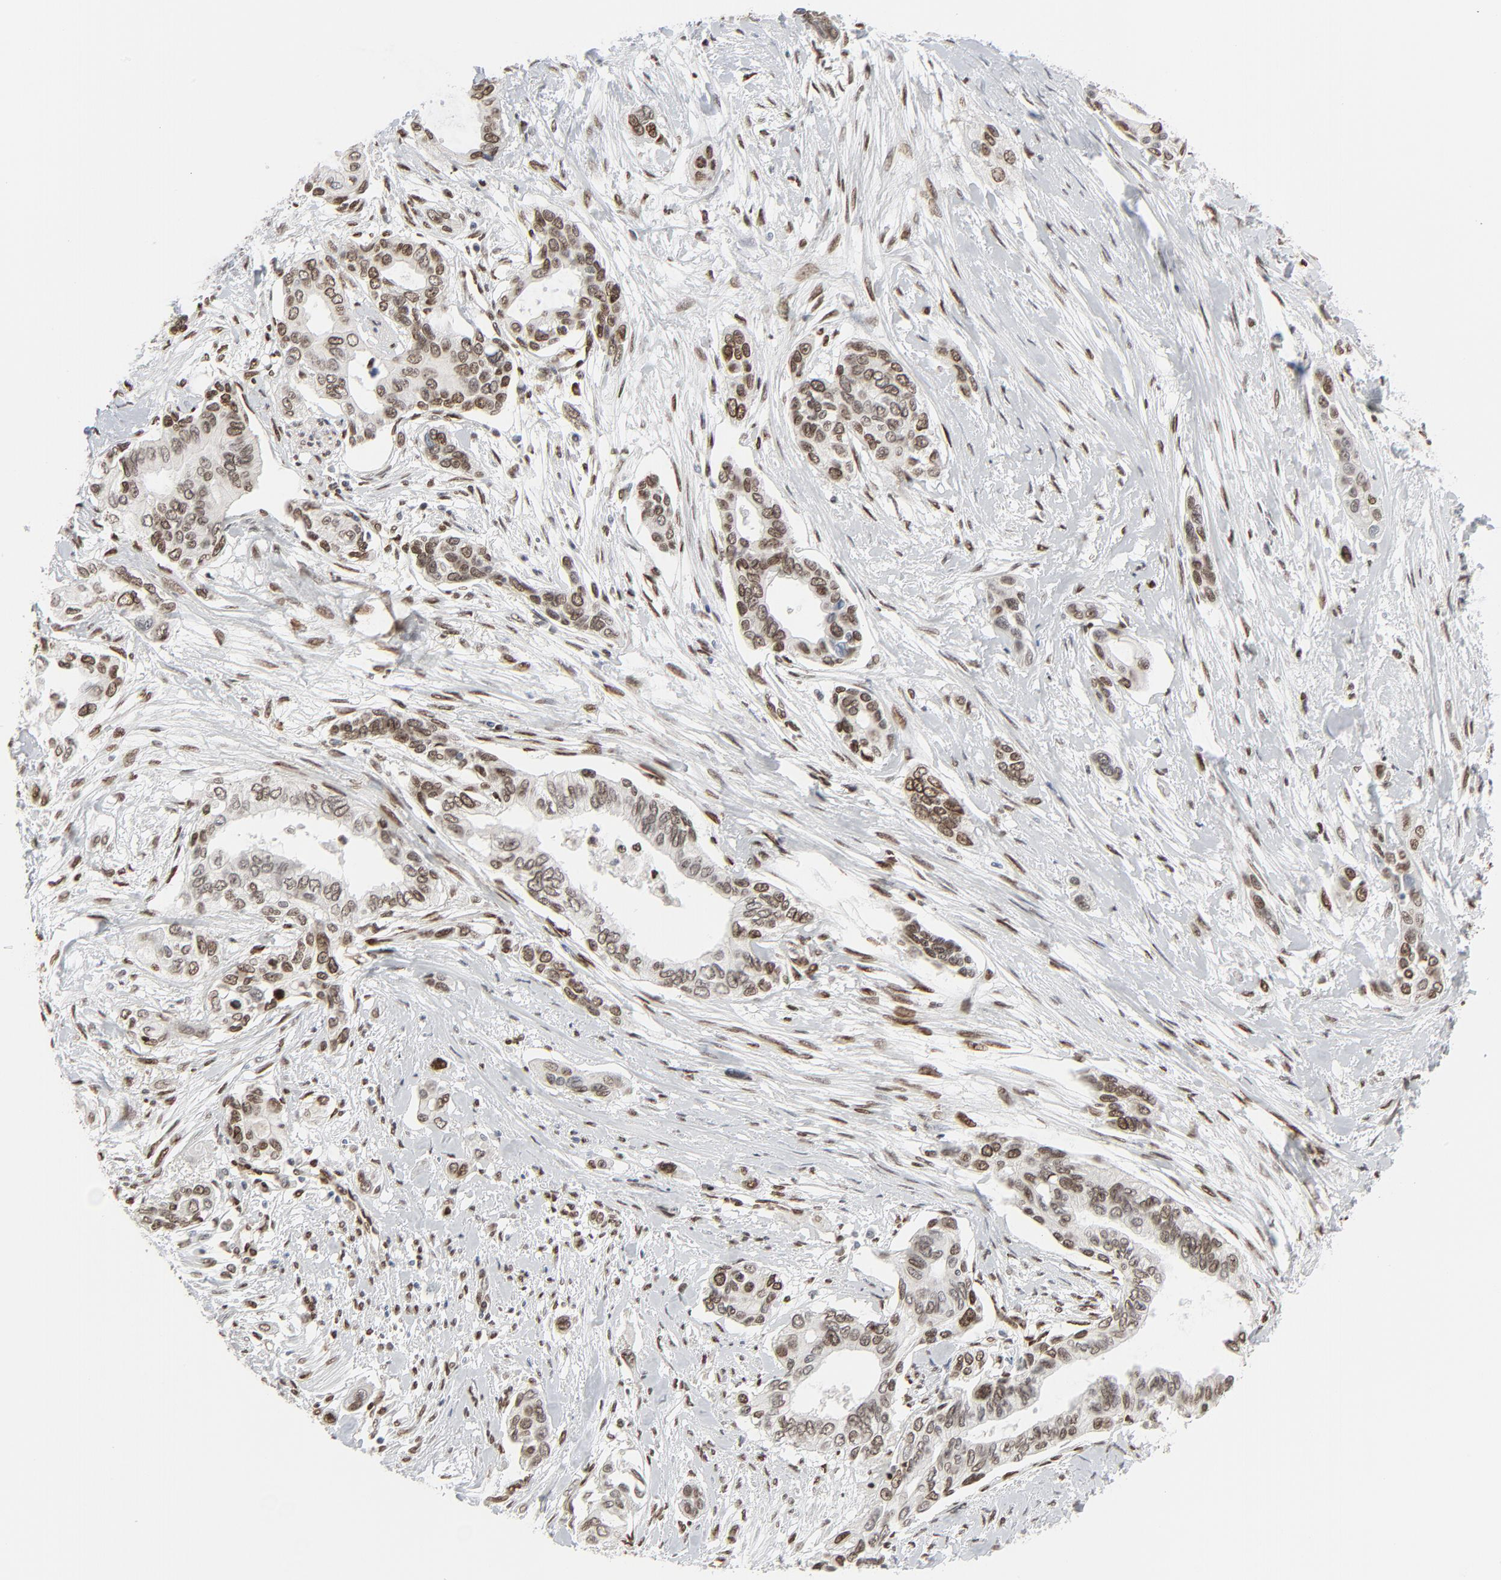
{"staining": {"intensity": "moderate", "quantity": ">75%", "location": "nuclear"}, "tissue": "pancreatic cancer", "cell_type": "Tumor cells", "image_type": "cancer", "snomed": [{"axis": "morphology", "description": "Adenocarcinoma, NOS"}, {"axis": "topography", "description": "Pancreas"}], "caption": "Immunohistochemical staining of pancreatic adenocarcinoma displays medium levels of moderate nuclear protein positivity in about >75% of tumor cells. Immunohistochemistry (ihc) stains the protein in brown and the nuclei are stained blue.", "gene": "CUX1", "patient": {"sex": "female", "age": 60}}